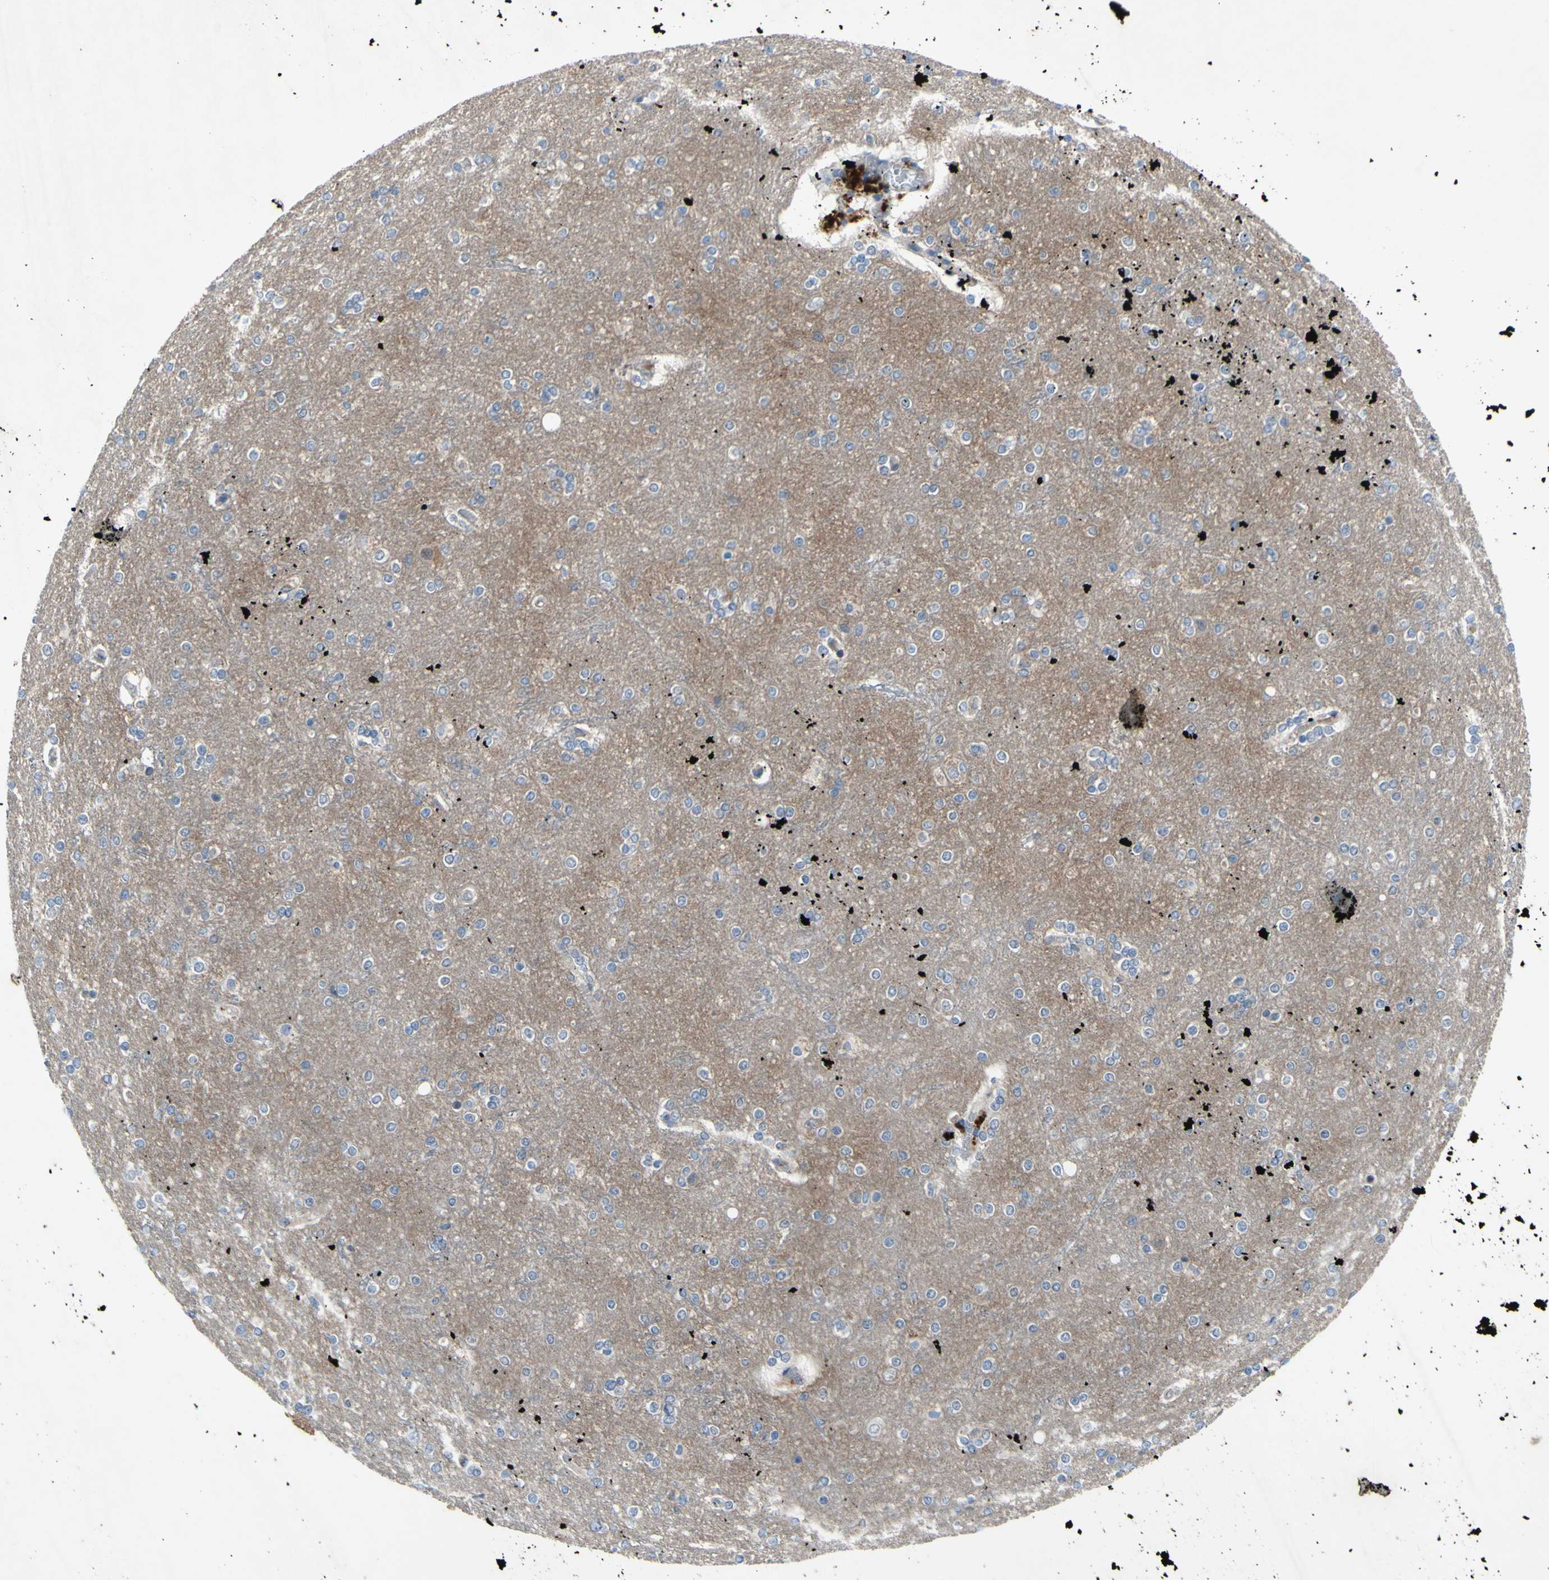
{"staining": {"intensity": "weak", "quantity": "25%-75%", "location": "cytoplasmic/membranous"}, "tissue": "cerebral cortex", "cell_type": "Endothelial cells", "image_type": "normal", "snomed": [{"axis": "morphology", "description": "Normal tissue, NOS"}, {"axis": "topography", "description": "Cerebral cortex"}], "caption": "IHC staining of normal cerebral cortex, which shows low levels of weak cytoplasmic/membranous positivity in about 25%-75% of endothelial cells indicating weak cytoplasmic/membranous protein staining. The staining was performed using DAB (brown) for protein detection and nuclei were counterstained in hematoxylin (blue).", "gene": "HILPDA", "patient": {"sex": "female", "age": 54}}